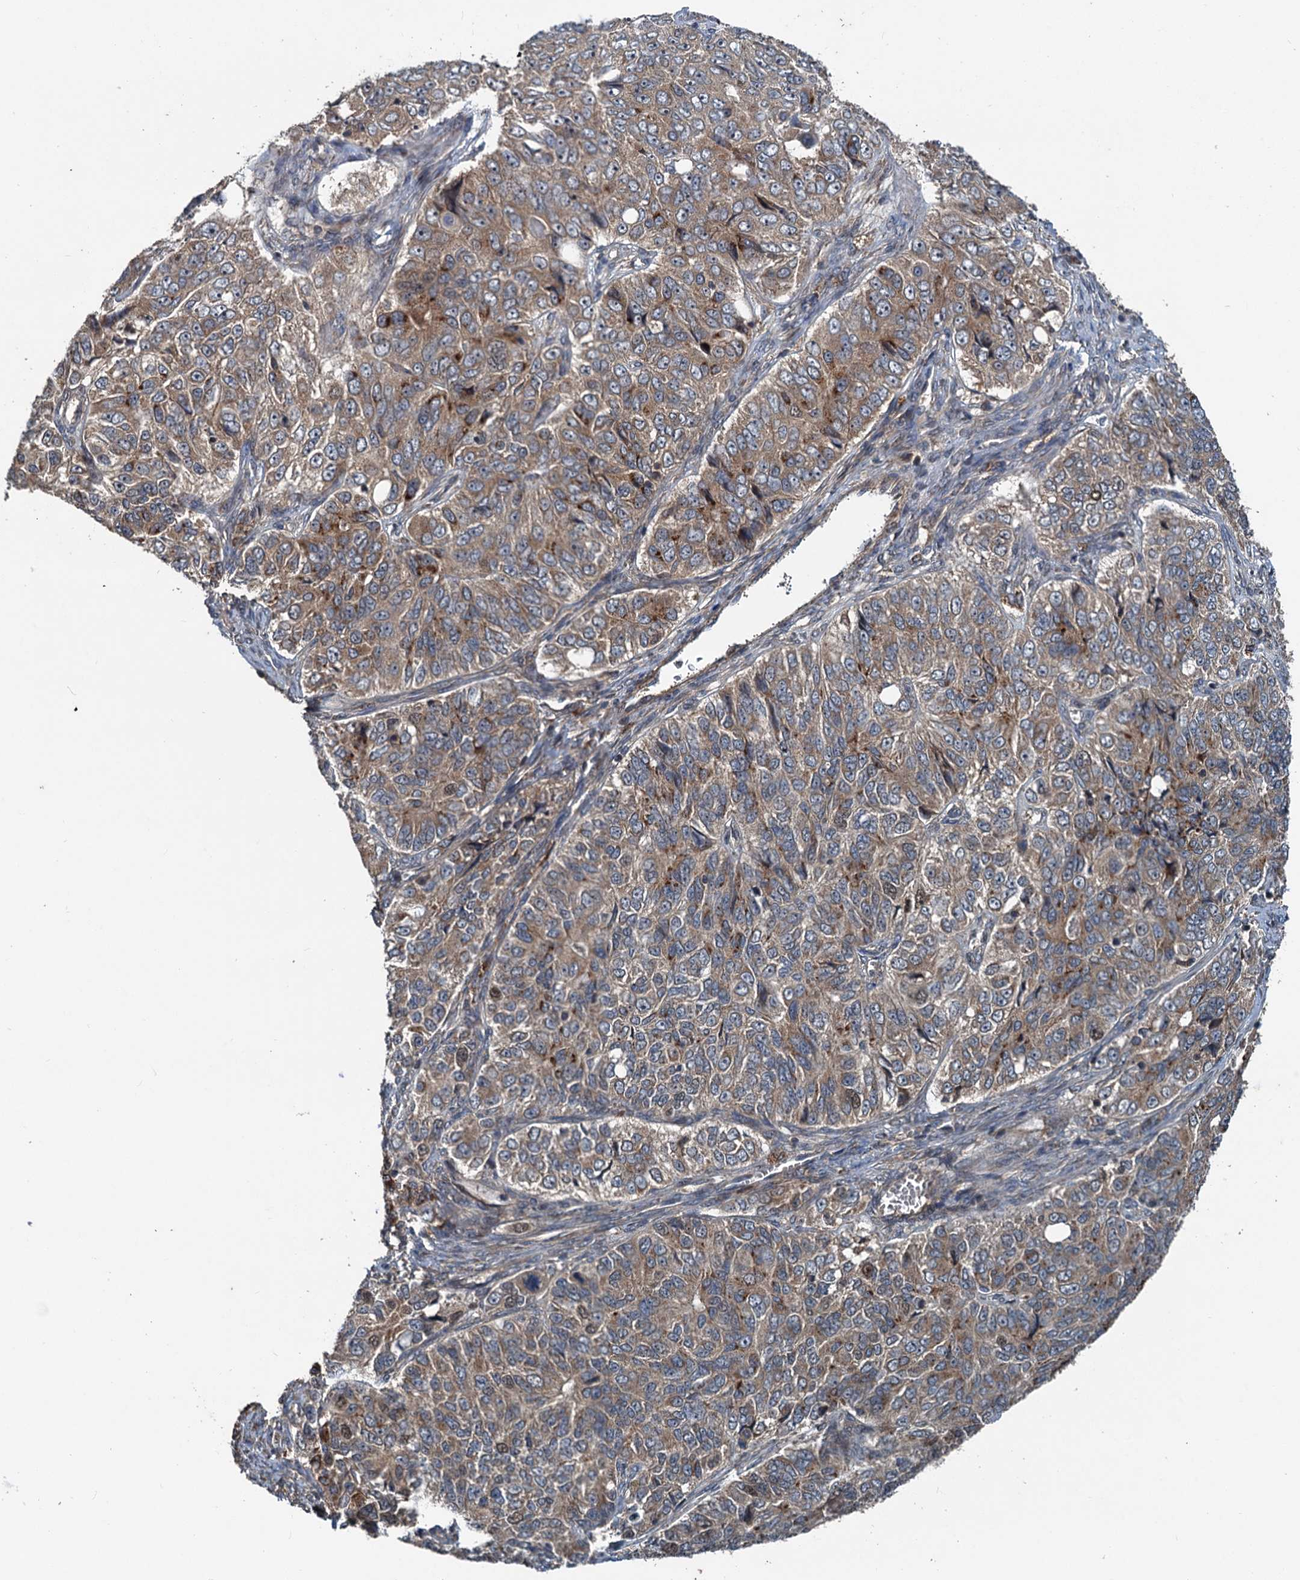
{"staining": {"intensity": "moderate", "quantity": "25%-75%", "location": "cytoplasmic/membranous"}, "tissue": "ovarian cancer", "cell_type": "Tumor cells", "image_type": "cancer", "snomed": [{"axis": "morphology", "description": "Carcinoma, endometroid"}, {"axis": "topography", "description": "Ovary"}], "caption": "Endometroid carcinoma (ovarian) was stained to show a protein in brown. There is medium levels of moderate cytoplasmic/membranous positivity in about 25%-75% of tumor cells.", "gene": "TEDC1", "patient": {"sex": "female", "age": 51}}